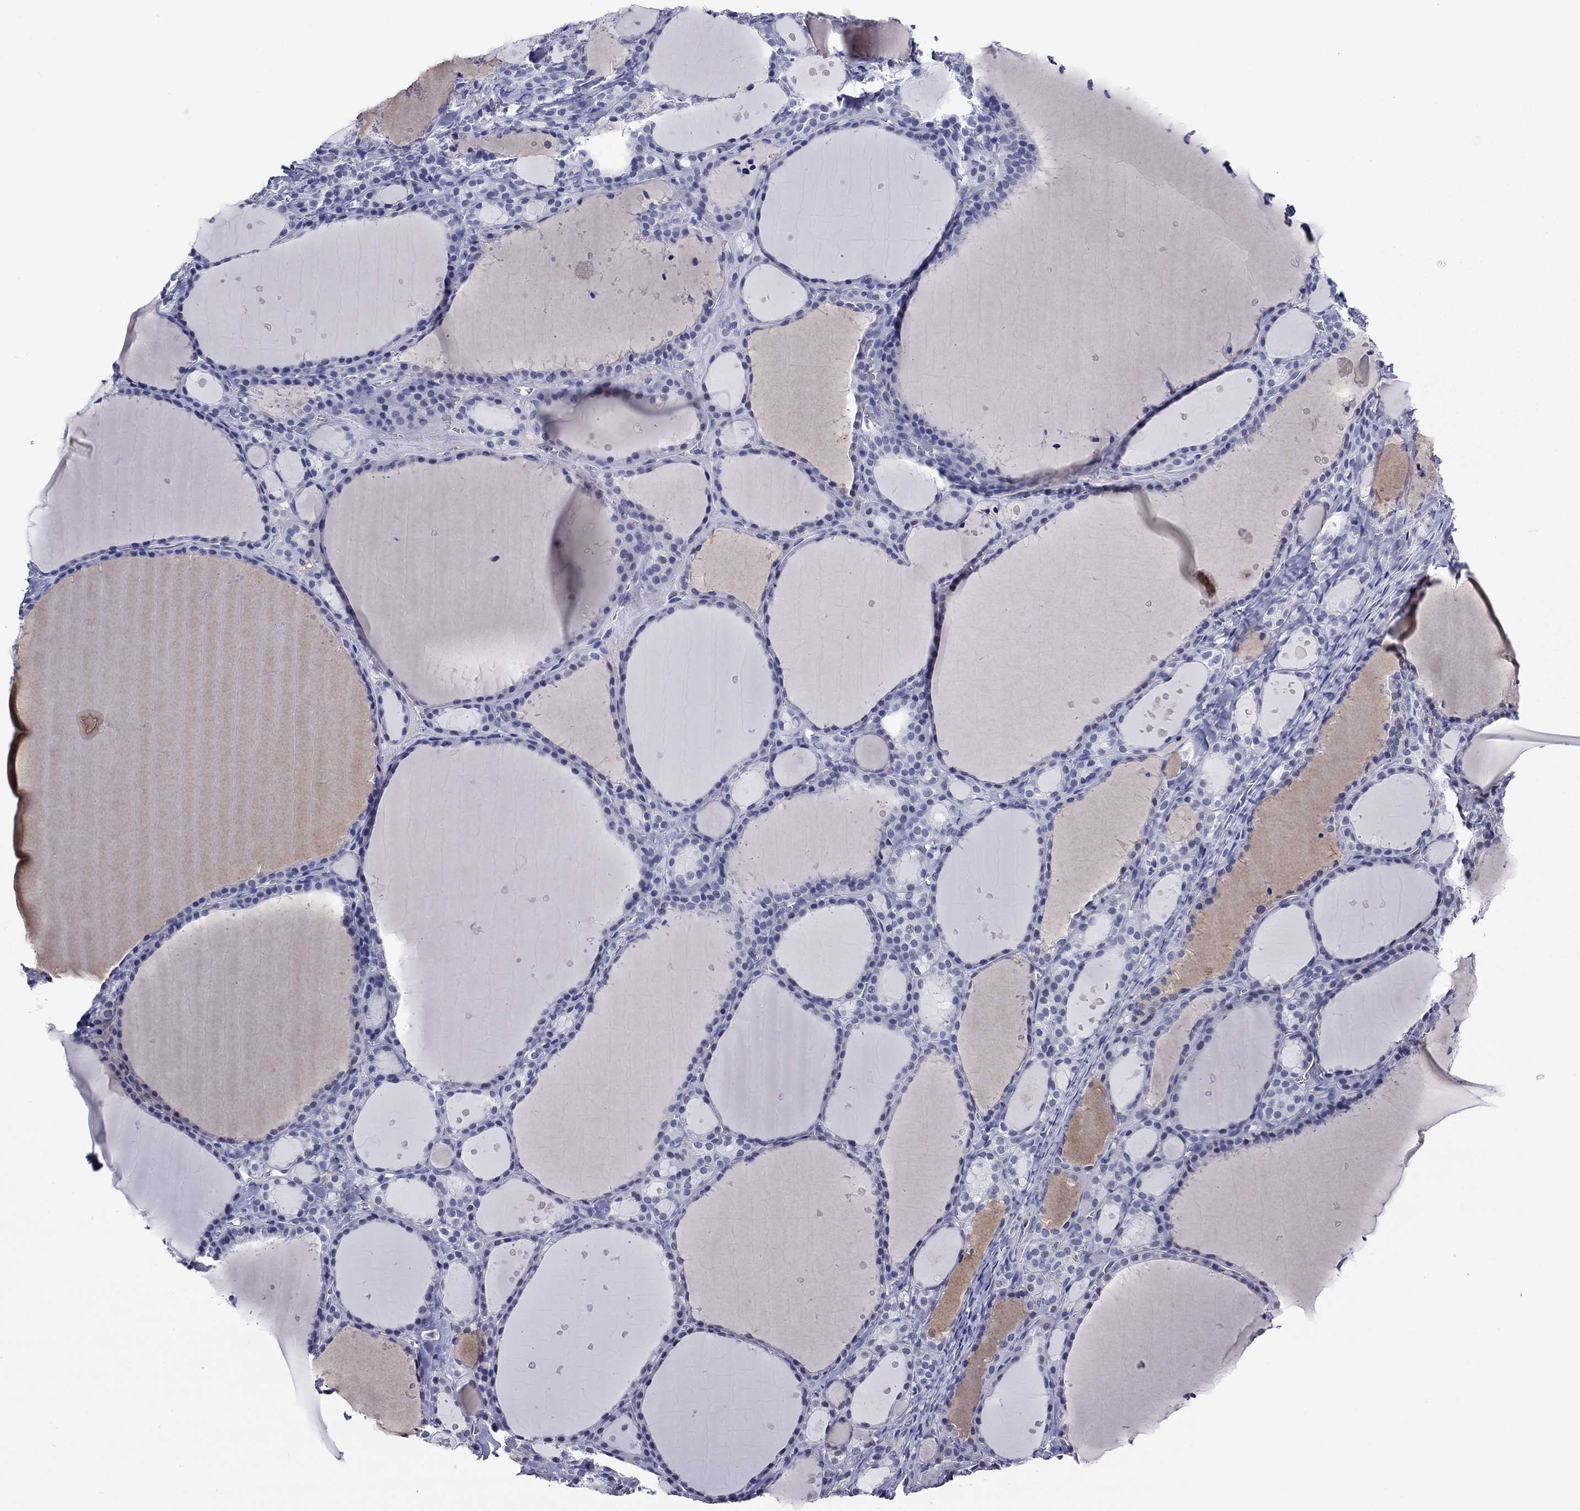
{"staining": {"intensity": "negative", "quantity": "none", "location": "none"}, "tissue": "thyroid gland", "cell_type": "Glandular cells", "image_type": "normal", "snomed": [{"axis": "morphology", "description": "Normal tissue, NOS"}, {"axis": "topography", "description": "Thyroid gland"}], "caption": "This is an immunohistochemistry (IHC) histopathology image of normal human thyroid gland. There is no staining in glandular cells.", "gene": "APOA2", "patient": {"sex": "male", "age": 68}}